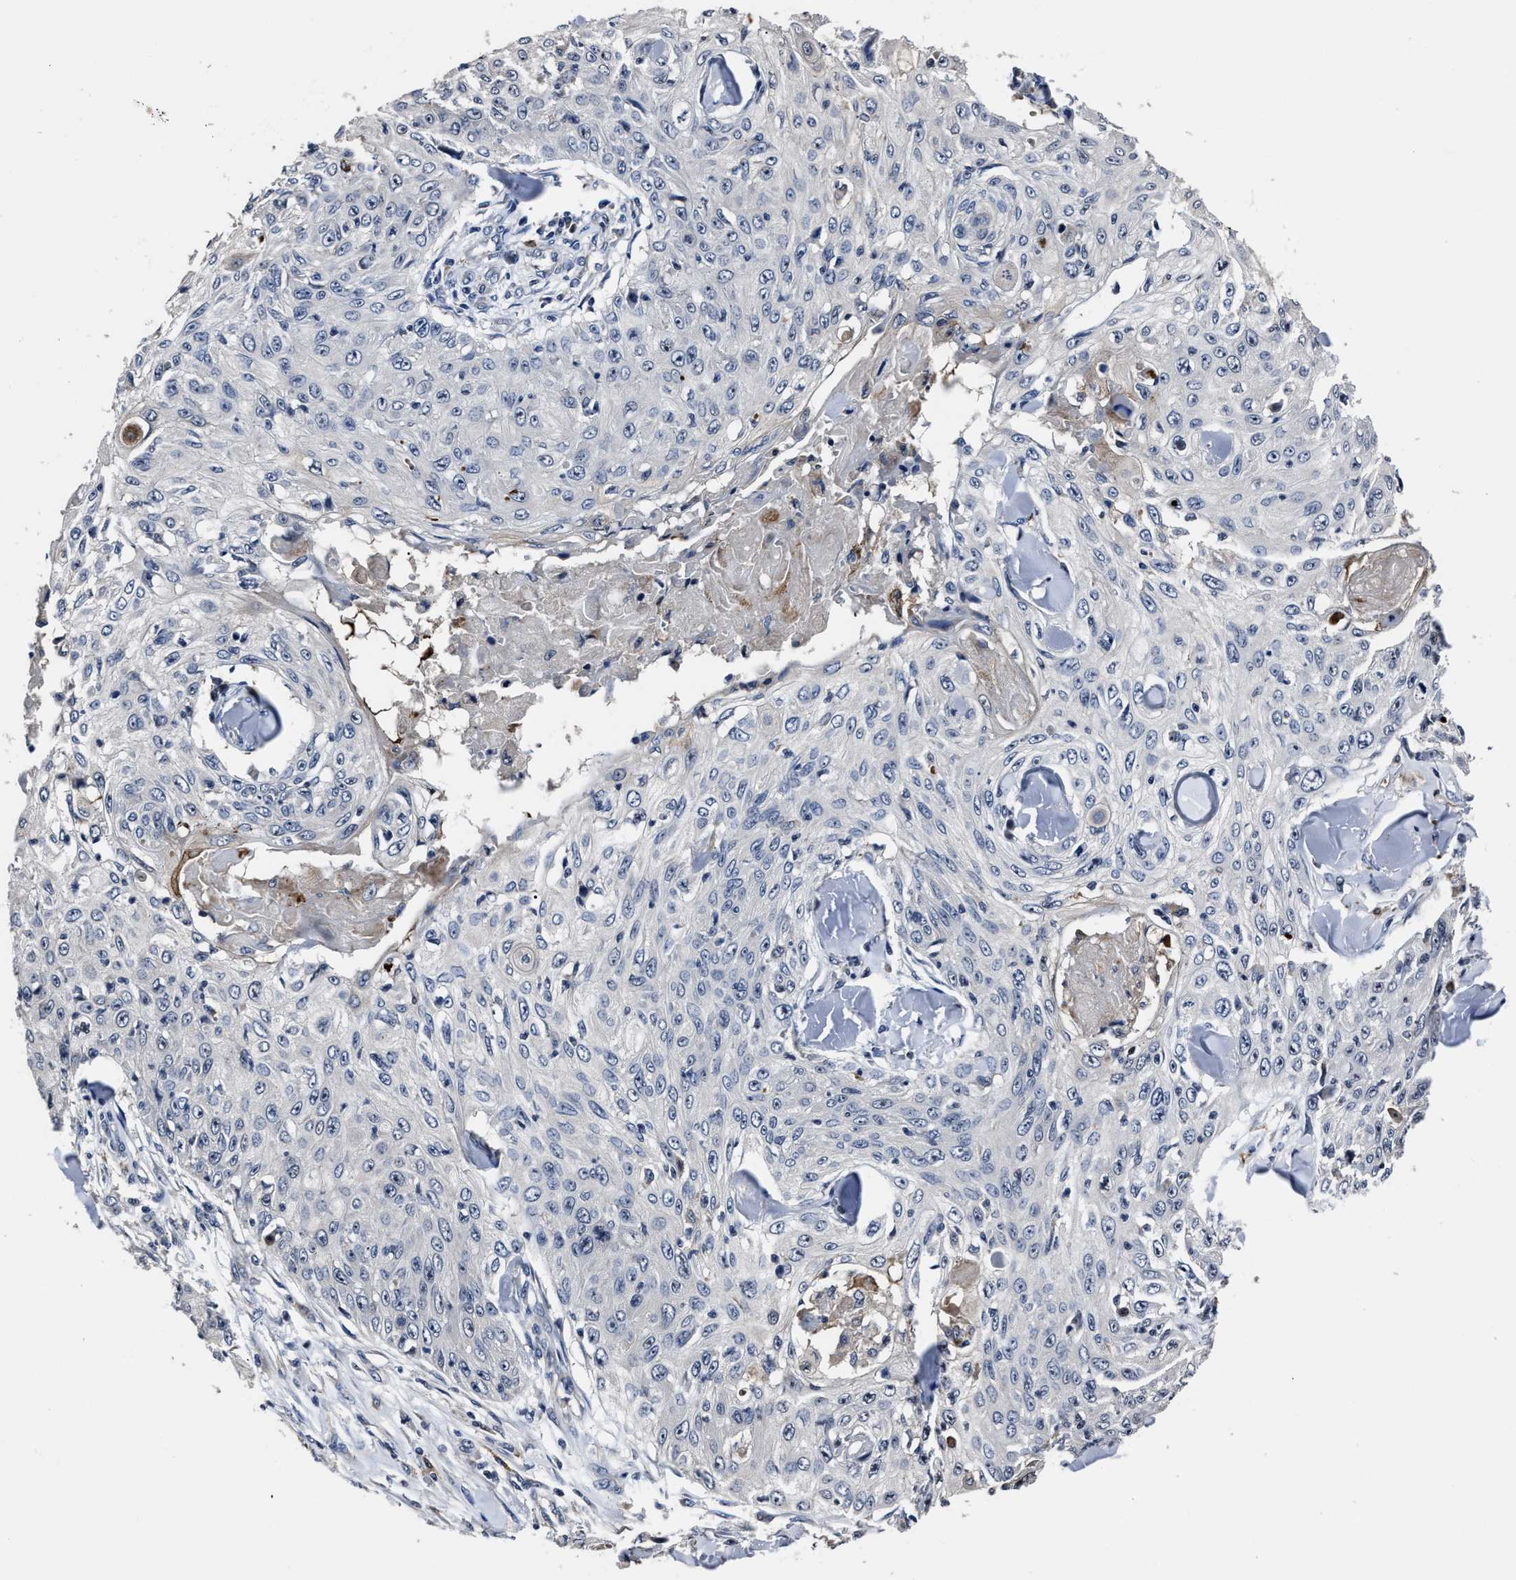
{"staining": {"intensity": "negative", "quantity": "none", "location": "none"}, "tissue": "skin cancer", "cell_type": "Tumor cells", "image_type": "cancer", "snomed": [{"axis": "morphology", "description": "Squamous cell carcinoma, NOS"}, {"axis": "topography", "description": "Skin"}], "caption": "Tumor cells are negative for brown protein staining in skin cancer (squamous cell carcinoma).", "gene": "RSBN1L", "patient": {"sex": "male", "age": 86}}